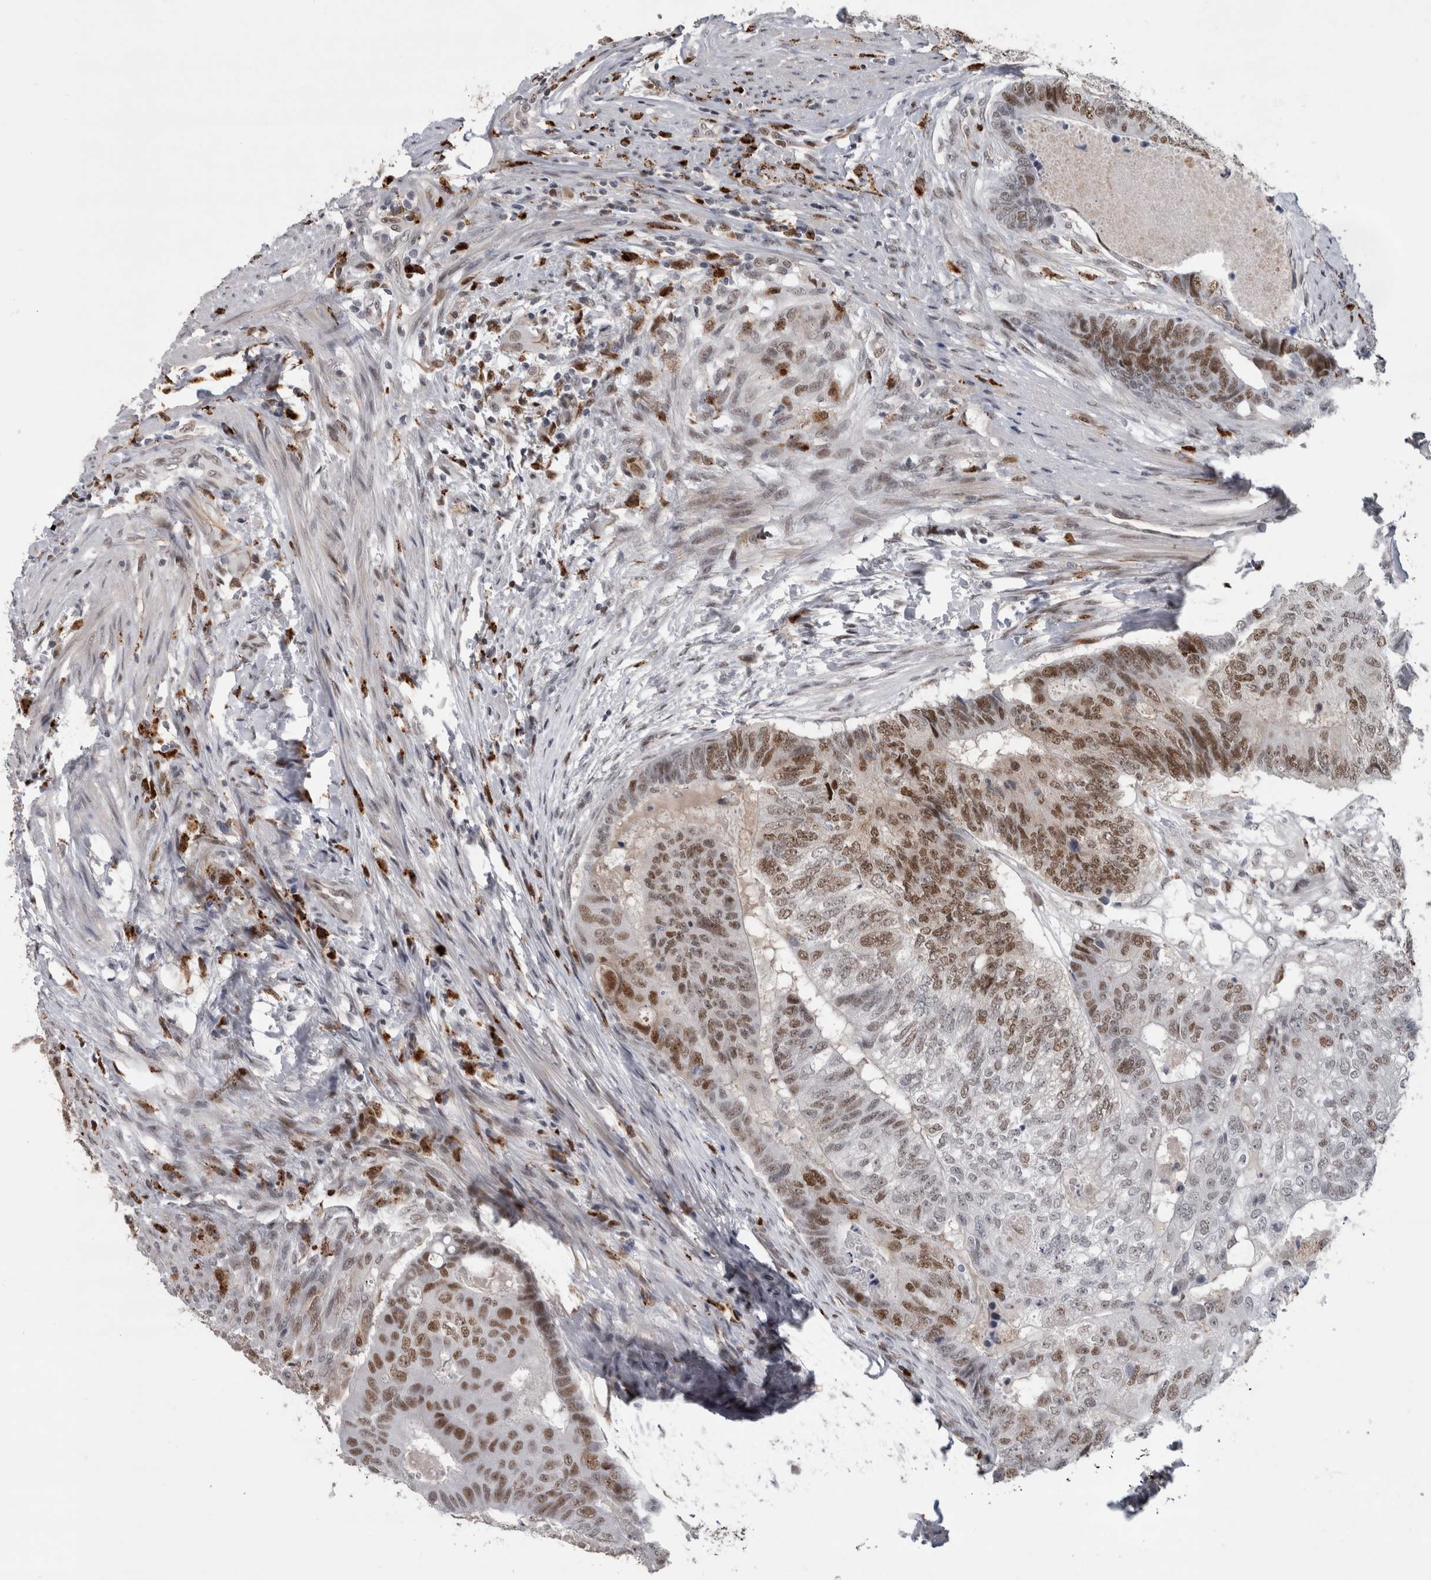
{"staining": {"intensity": "moderate", "quantity": ">75%", "location": "nuclear"}, "tissue": "colorectal cancer", "cell_type": "Tumor cells", "image_type": "cancer", "snomed": [{"axis": "morphology", "description": "Adenocarcinoma, NOS"}, {"axis": "topography", "description": "Colon"}], "caption": "This micrograph demonstrates immunohistochemistry (IHC) staining of human colorectal adenocarcinoma, with medium moderate nuclear positivity in approximately >75% of tumor cells.", "gene": "POLD2", "patient": {"sex": "female", "age": 67}}